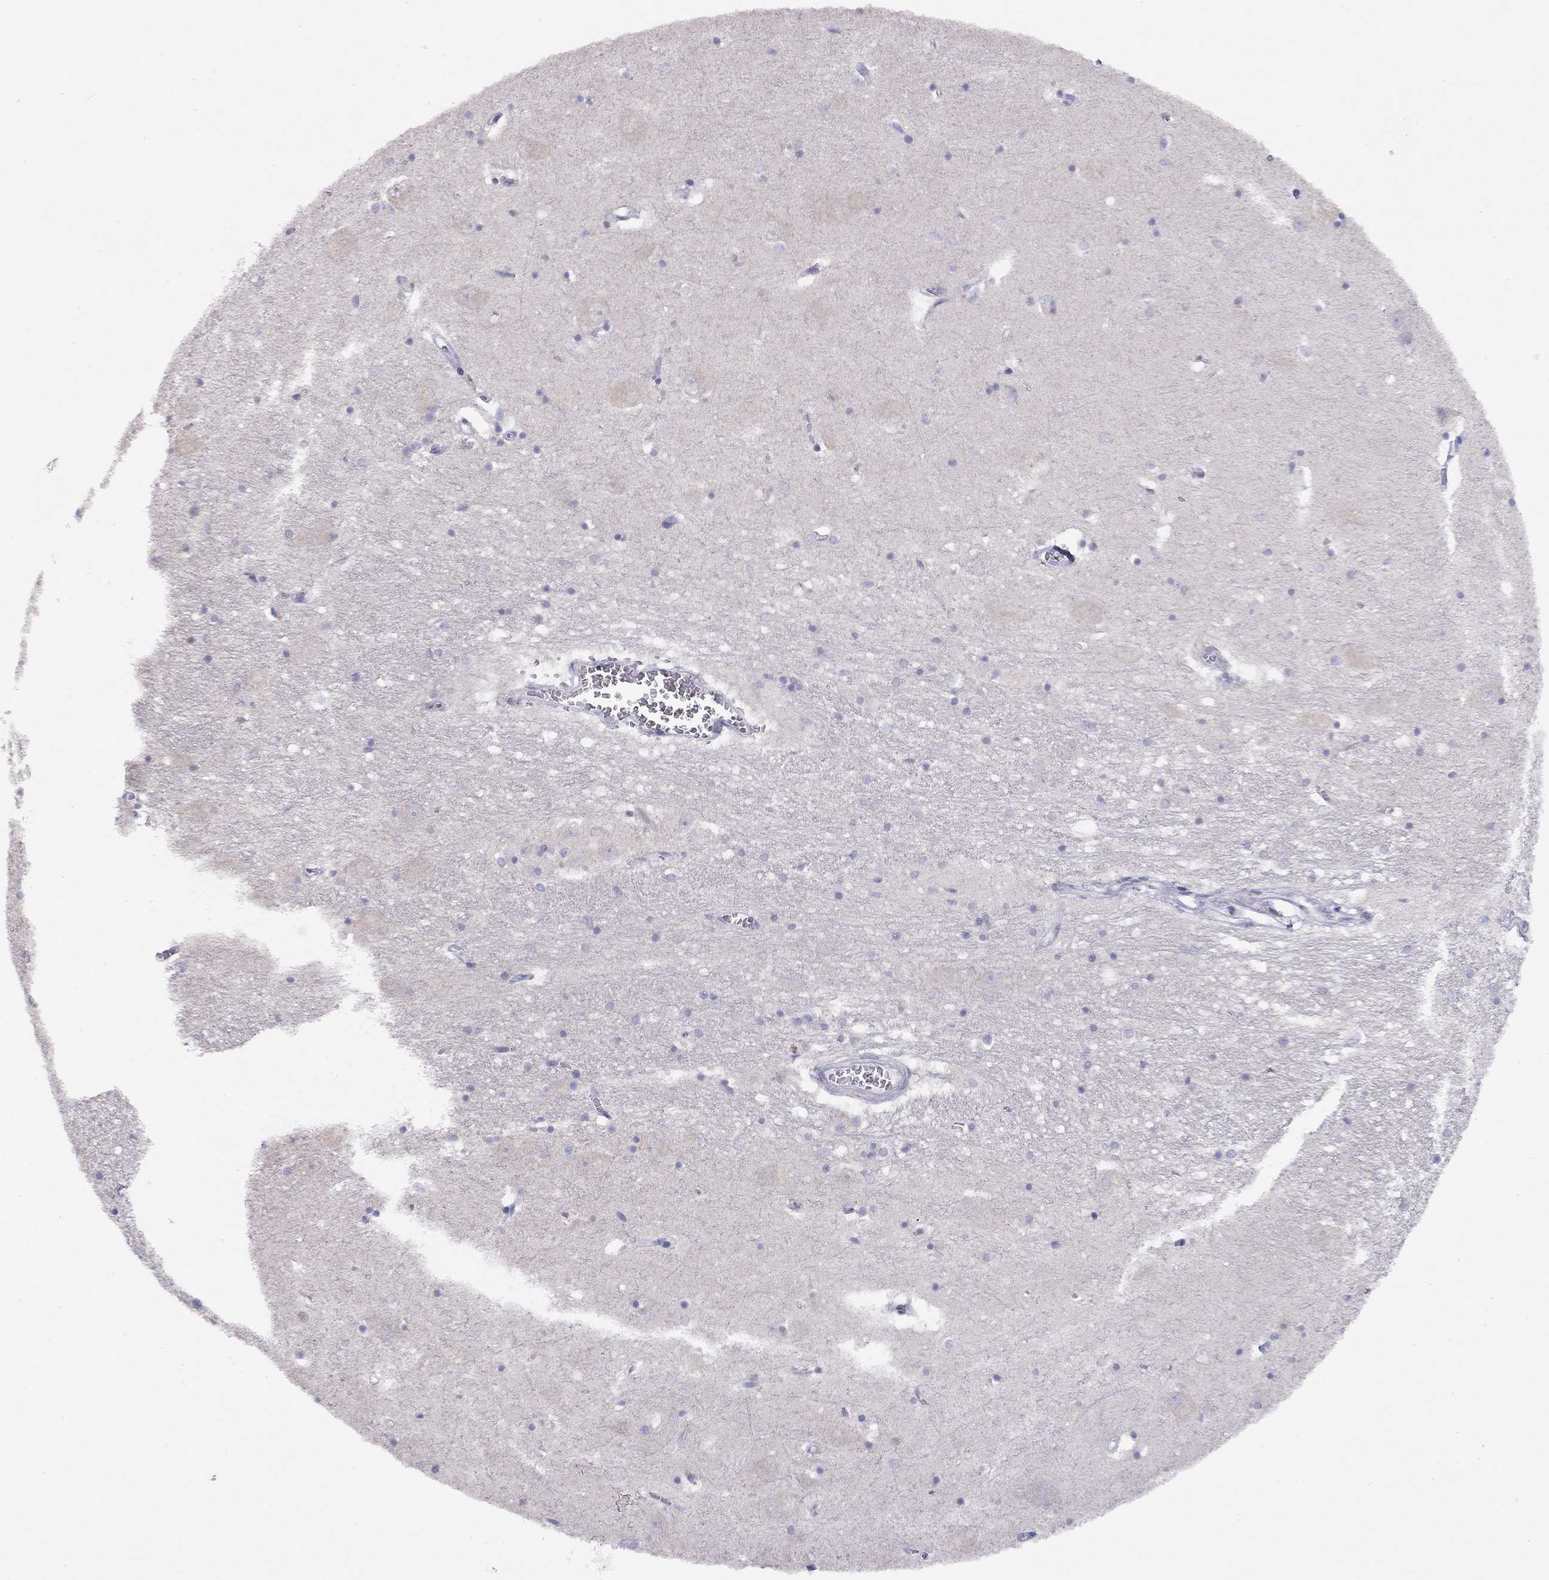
{"staining": {"intensity": "negative", "quantity": "none", "location": "none"}, "tissue": "caudate", "cell_type": "Glial cells", "image_type": "normal", "snomed": [{"axis": "morphology", "description": "Normal tissue, NOS"}, {"axis": "topography", "description": "Lateral ventricle wall"}], "caption": "Glial cells show no significant staining in unremarkable caudate. Brightfield microscopy of immunohistochemistry stained with DAB (3,3'-diaminobenzidine) (brown) and hematoxylin (blue), captured at high magnification.", "gene": "CITED1", "patient": {"sex": "male", "age": 54}}